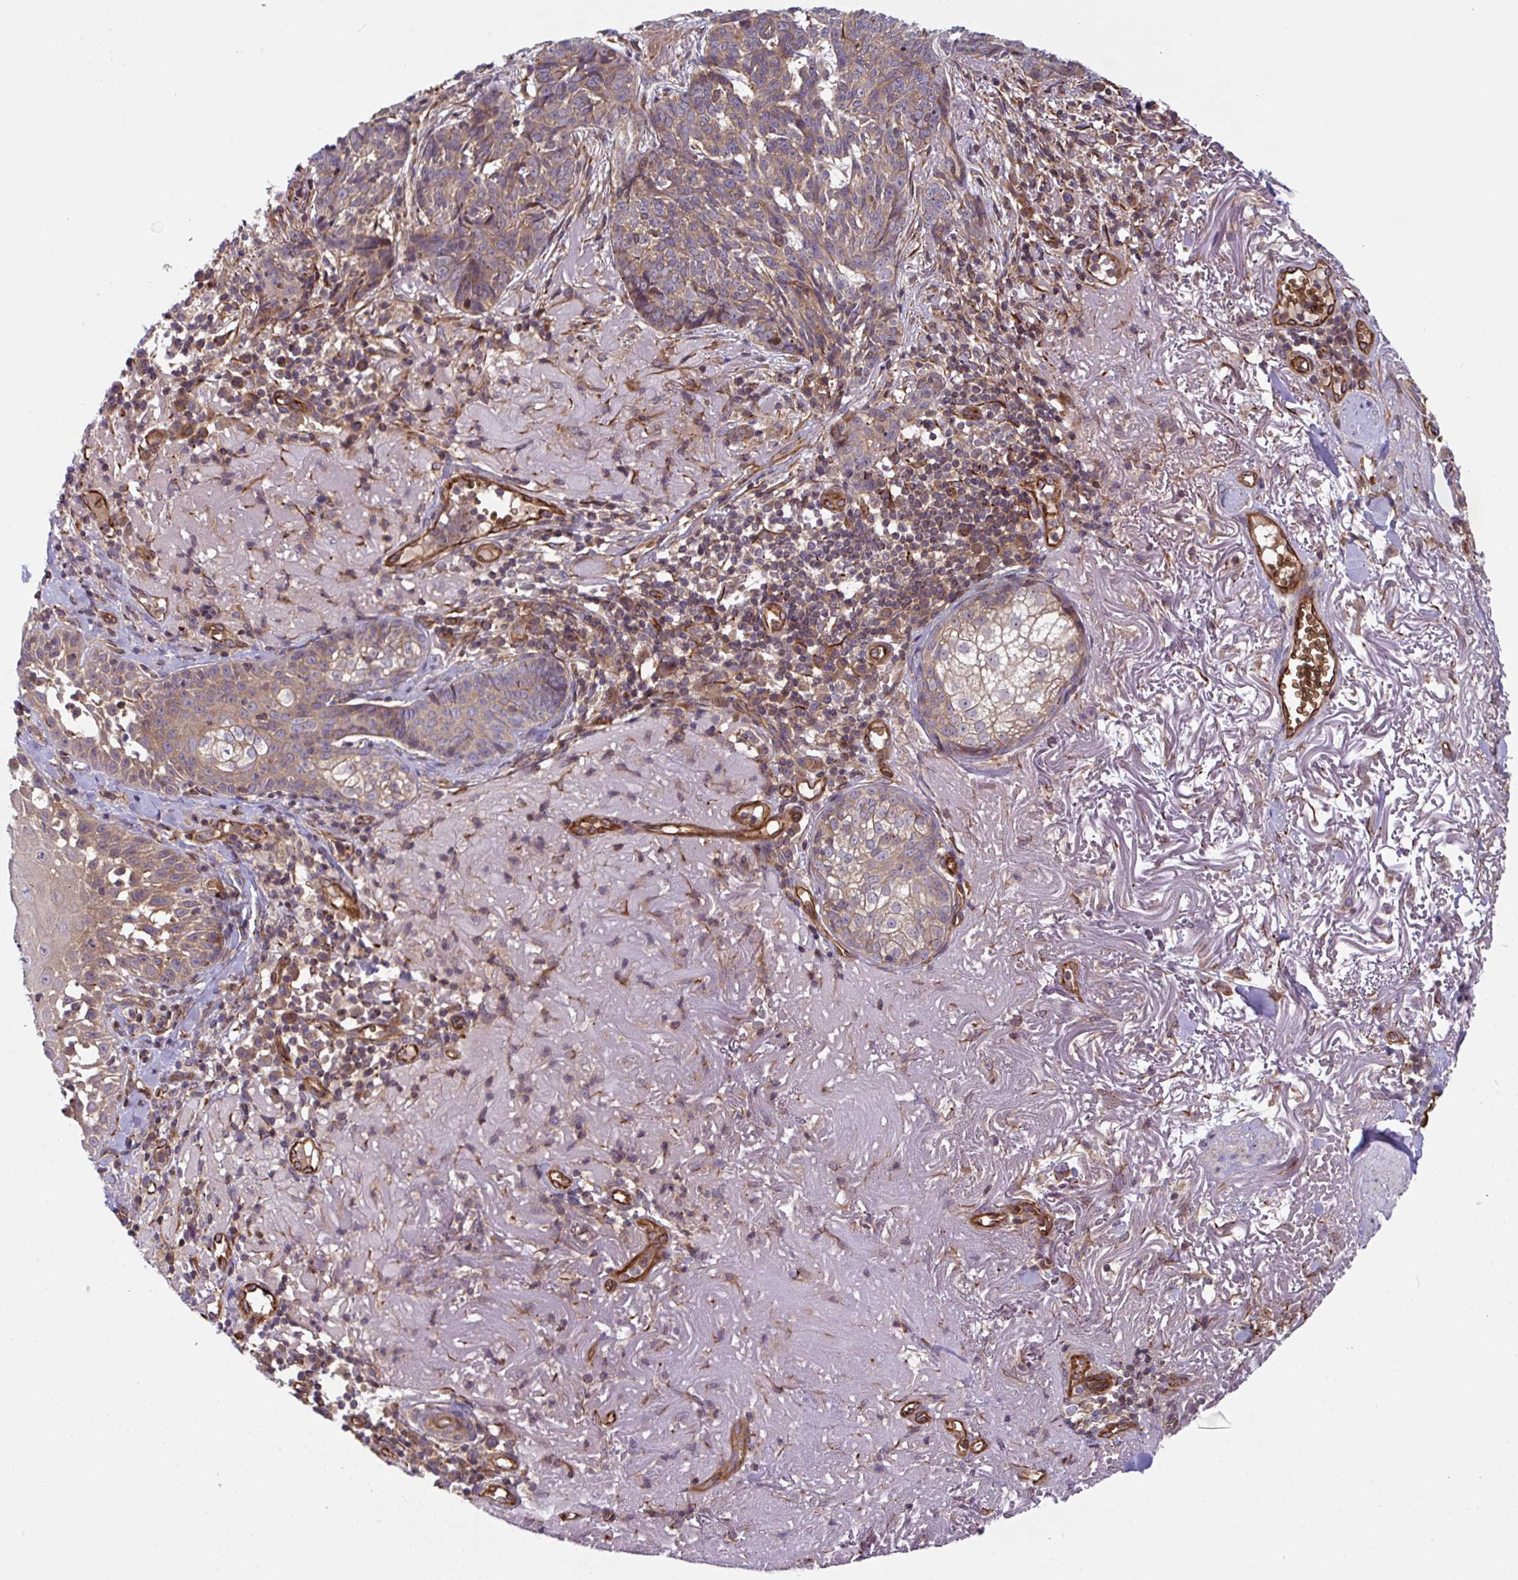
{"staining": {"intensity": "weak", "quantity": "25%-75%", "location": "cytoplasmic/membranous"}, "tissue": "skin cancer", "cell_type": "Tumor cells", "image_type": "cancer", "snomed": [{"axis": "morphology", "description": "Basal cell carcinoma"}, {"axis": "topography", "description": "Skin"}, {"axis": "topography", "description": "Skin of face"}], "caption": "Protein analysis of basal cell carcinoma (skin) tissue demonstrates weak cytoplasmic/membranous expression in about 25%-75% of tumor cells. (IHC, brightfield microscopy, high magnification).", "gene": "APOBEC3D", "patient": {"sex": "female", "age": 95}}